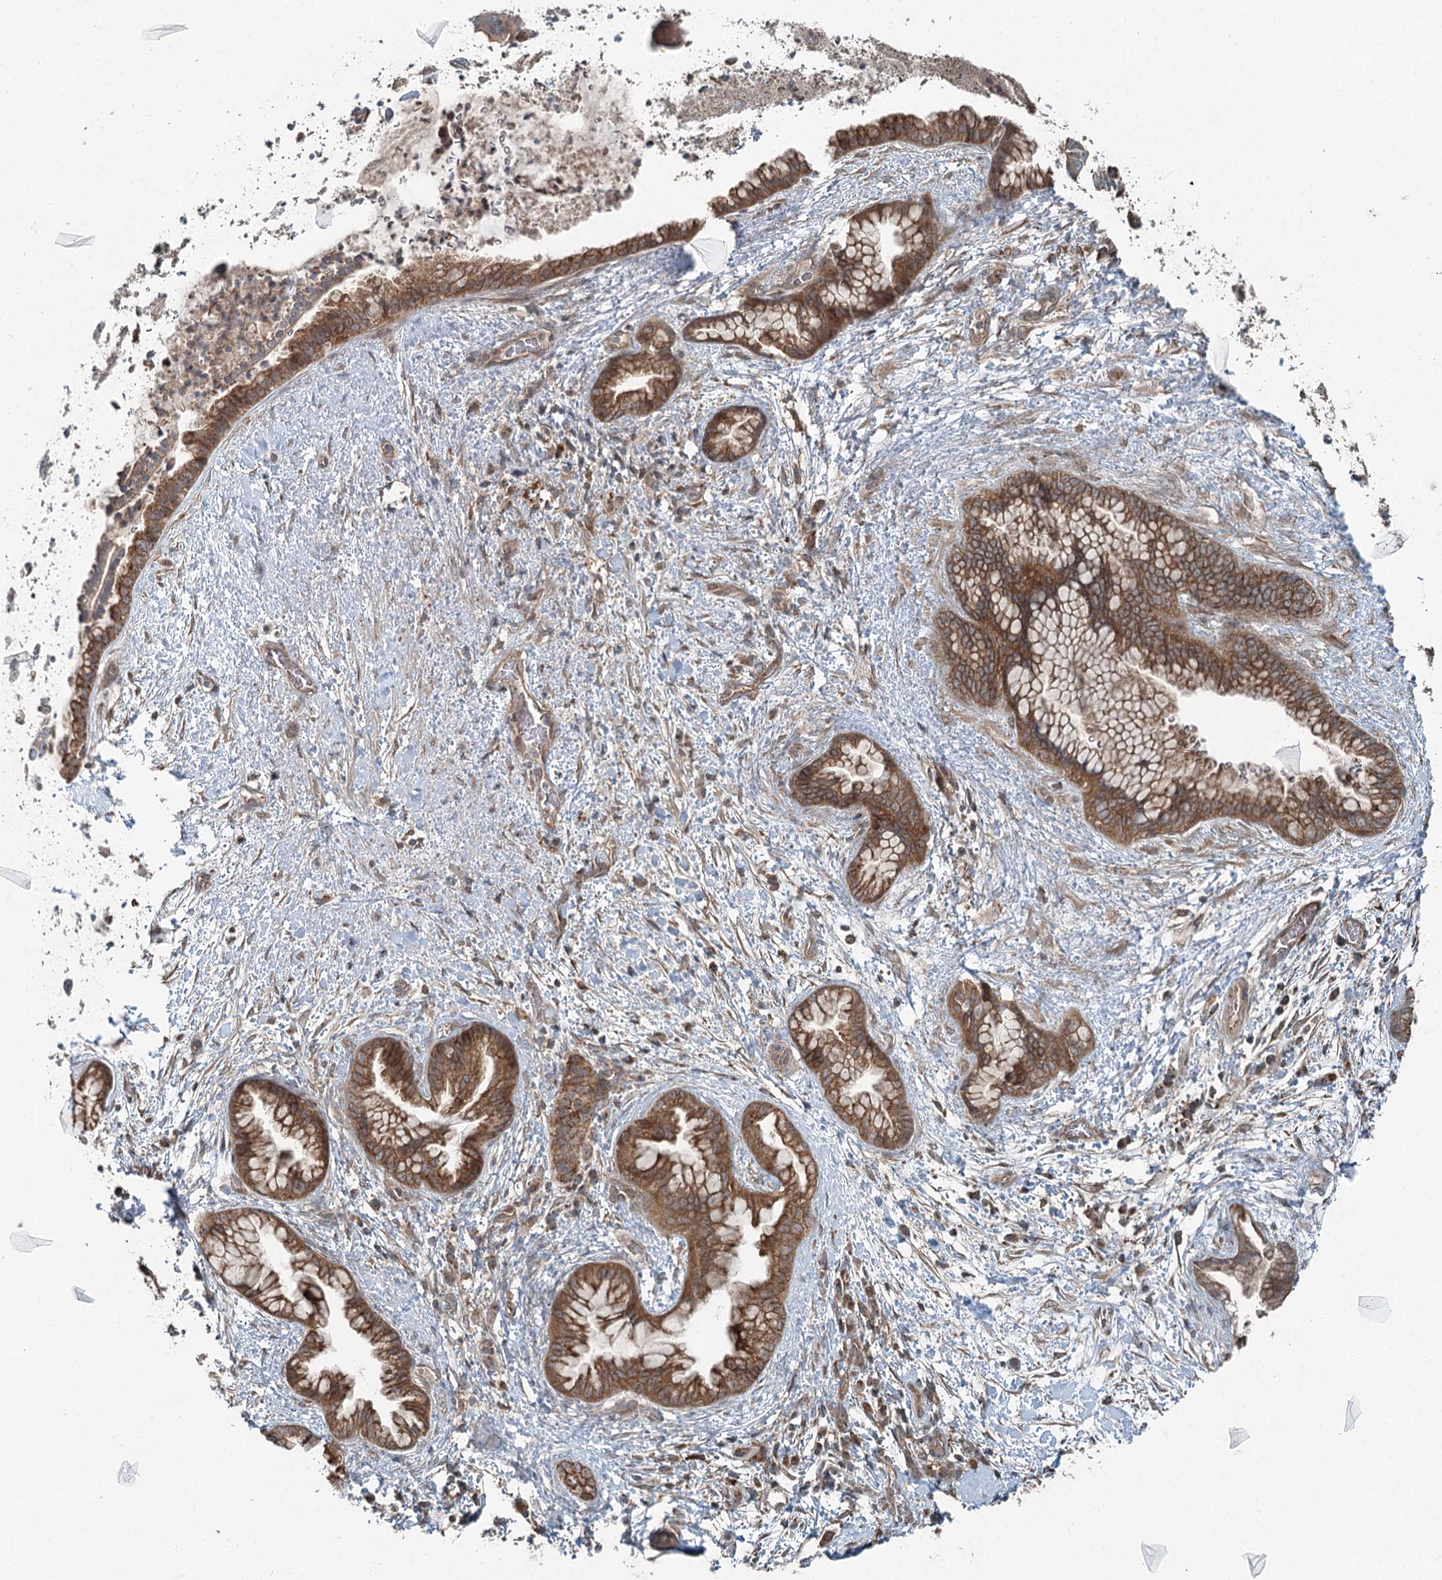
{"staining": {"intensity": "moderate", "quantity": ">75%", "location": "cytoplasmic/membranous"}, "tissue": "pancreatic cancer", "cell_type": "Tumor cells", "image_type": "cancer", "snomed": [{"axis": "morphology", "description": "Adenocarcinoma, NOS"}, {"axis": "topography", "description": "Pancreas"}], "caption": "Immunohistochemistry (IHC) (DAB (3,3'-diaminobenzidine)) staining of pancreatic cancer (adenocarcinoma) shows moderate cytoplasmic/membranous protein expression in approximately >75% of tumor cells.", "gene": "SKIC3", "patient": {"sex": "female", "age": 78}}